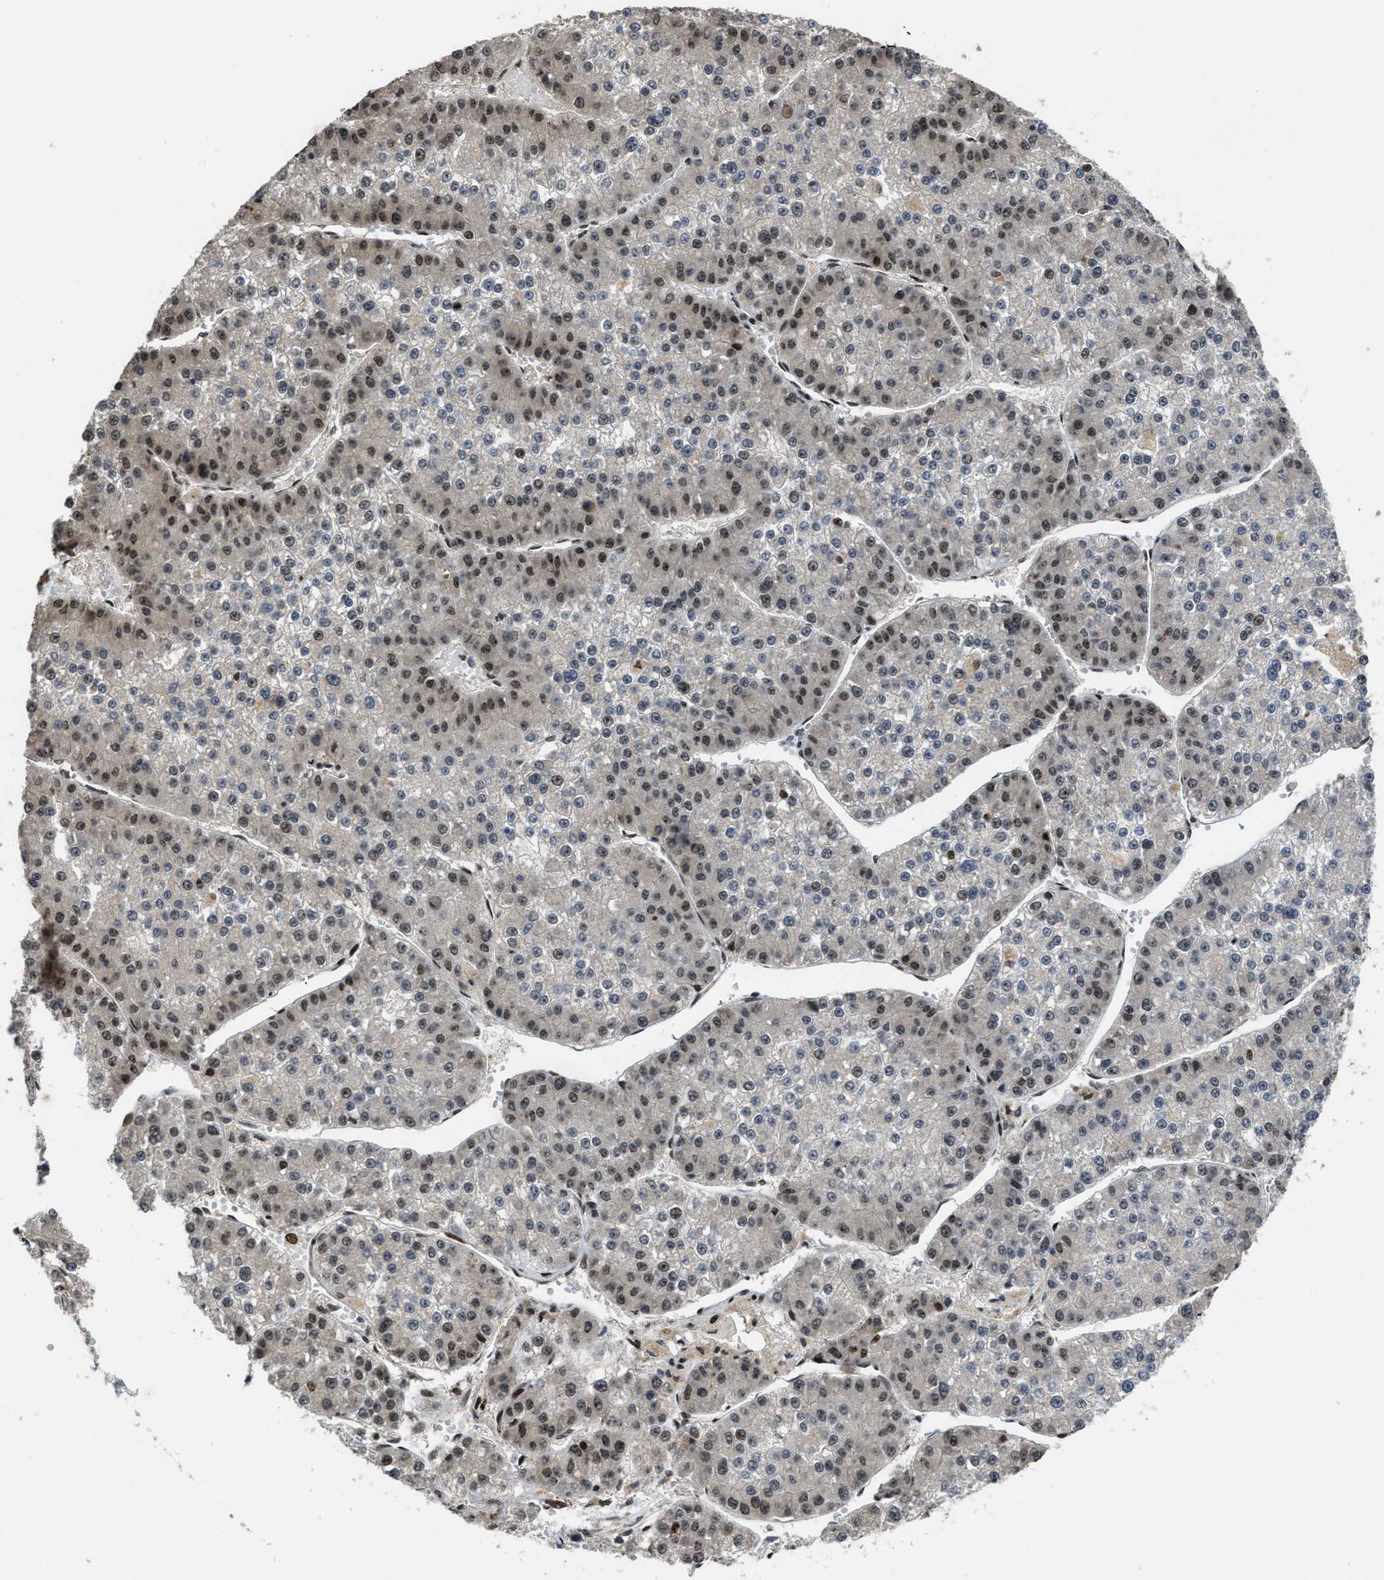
{"staining": {"intensity": "moderate", "quantity": "25%-75%", "location": "nuclear"}, "tissue": "liver cancer", "cell_type": "Tumor cells", "image_type": "cancer", "snomed": [{"axis": "morphology", "description": "Carcinoma, Hepatocellular, NOS"}, {"axis": "topography", "description": "Liver"}], "caption": "An immunohistochemistry (IHC) photomicrograph of tumor tissue is shown. Protein staining in brown shows moderate nuclear positivity in liver hepatocellular carcinoma within tumor cells. (DAB (3,3'-diaminobenzidine) IHC, brown staining for protein, blue staining for nuclei).", "gene": "SERTAD2", "patient": {"sex": "female", "age": 73}}